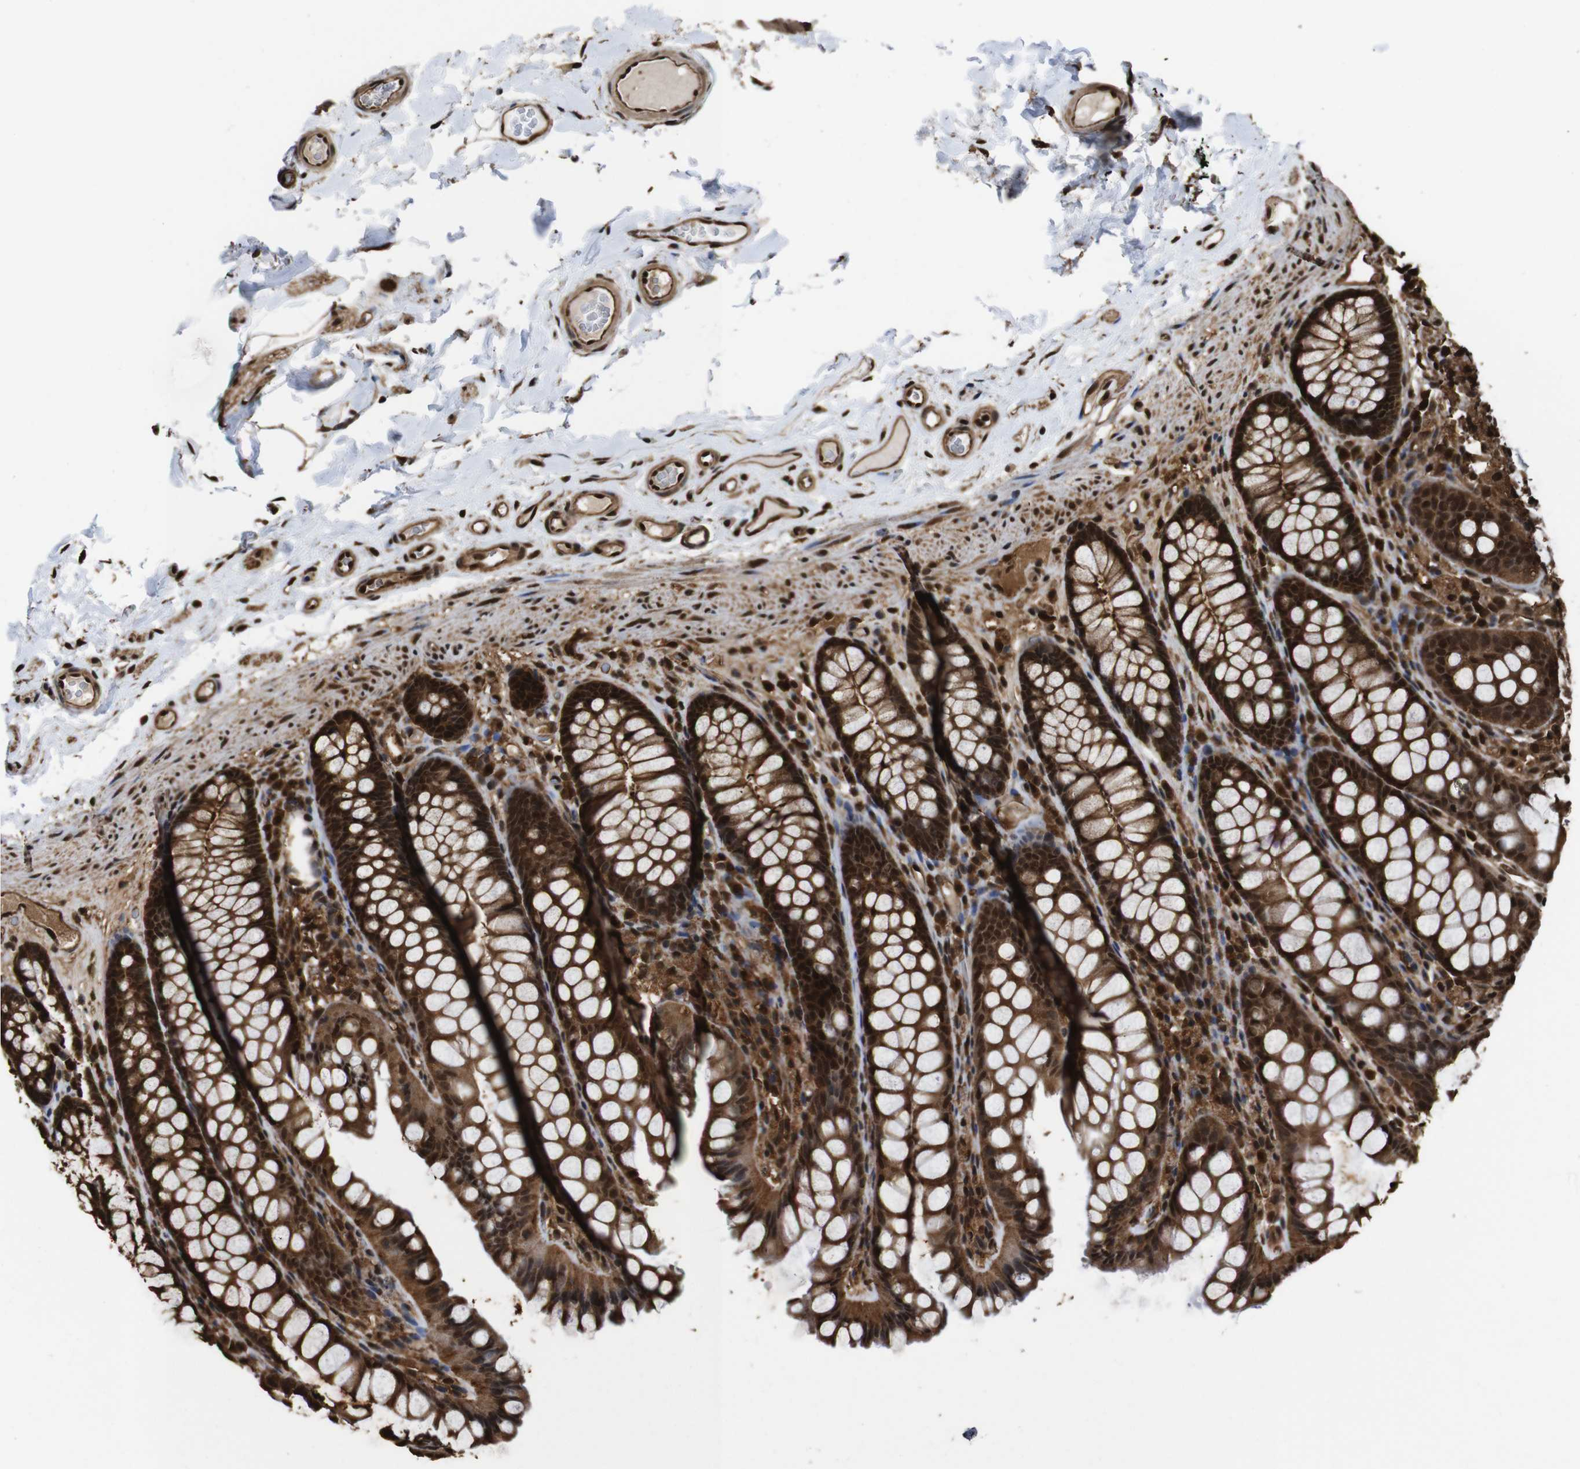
{"staining": {"intensity": "strong", "quantity": ">75%", "location": "cytoplasmic/membranous,nuclear"}, "tissue": "colon", "cell_type": "Endothelial cells", "image_type": "normal", "snomed": [{"axis": "morphology", "description": "Normal tissue, NOS"}, {"axis": "topography", "description": "Colon"}], "caption": "Immunohistochemical staining of unremarkable colon displays high levels of strong cytoplasmic/membranous,nuclear expression in approximately >75% of endothelial cells.", "gene": "VCP", "patient": {"sex": "female", "age": 55}}